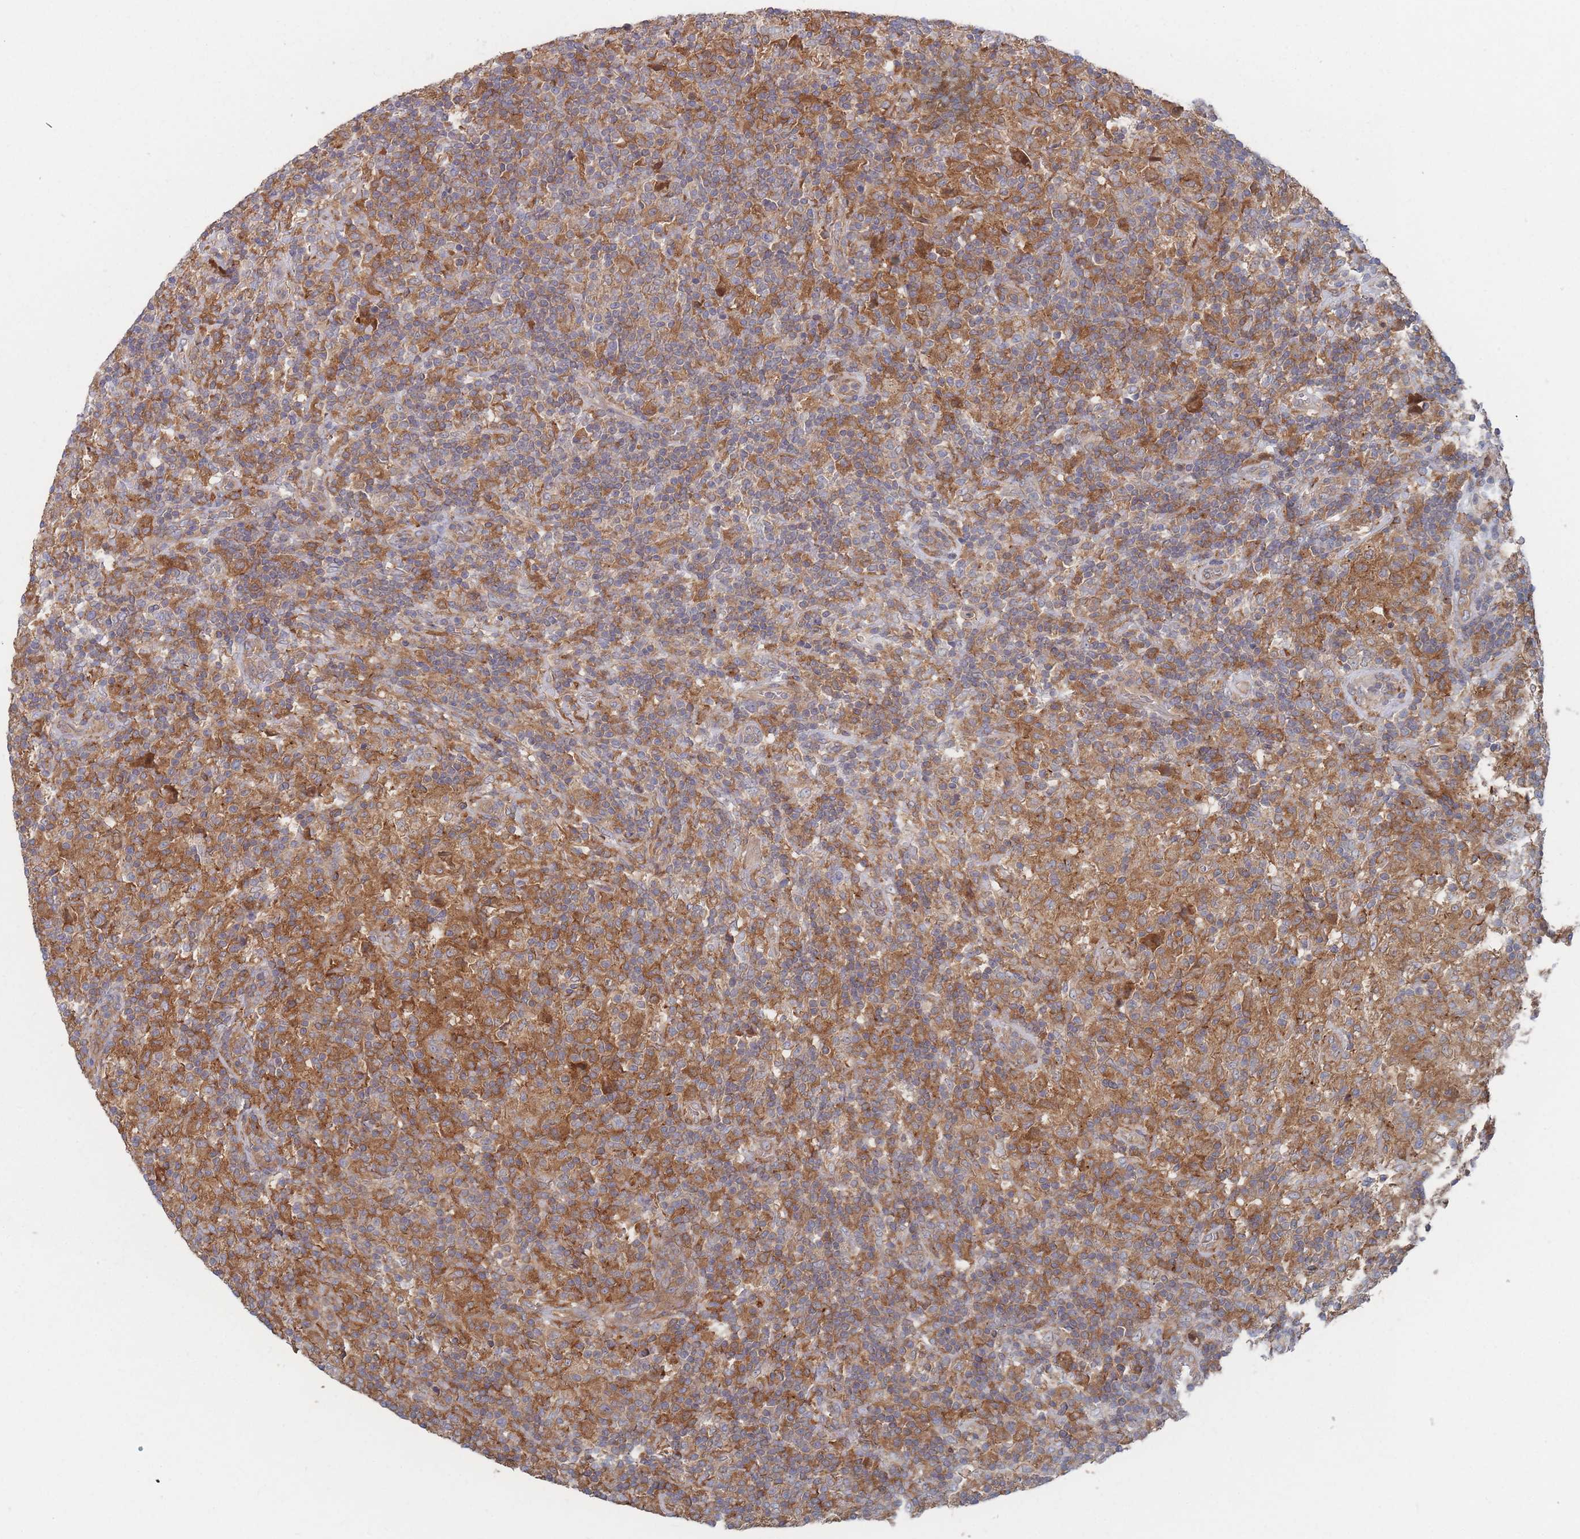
{"staining": {"intensity": "moderate", "quantity": "25%-75%", "location": "cytoplasmic/membranous"}, "tissue": "lymphoma", "cell_type": "Tumor cells", "image_type": "cancer", "snomed": [{"axis": "morphology", "description": "Hodgkin's disease, NOS"}, {"axis": "topography", "description": "Lymph node"}], "caption": "Hodgkin's disease stained for a protein (brown) demonstrates moderate cytoplasmic/membranous positive staining in about 25%-75% of tumor cells.", "gene": "EFCC1", "patient": {"sex": "male", "age": 70}}